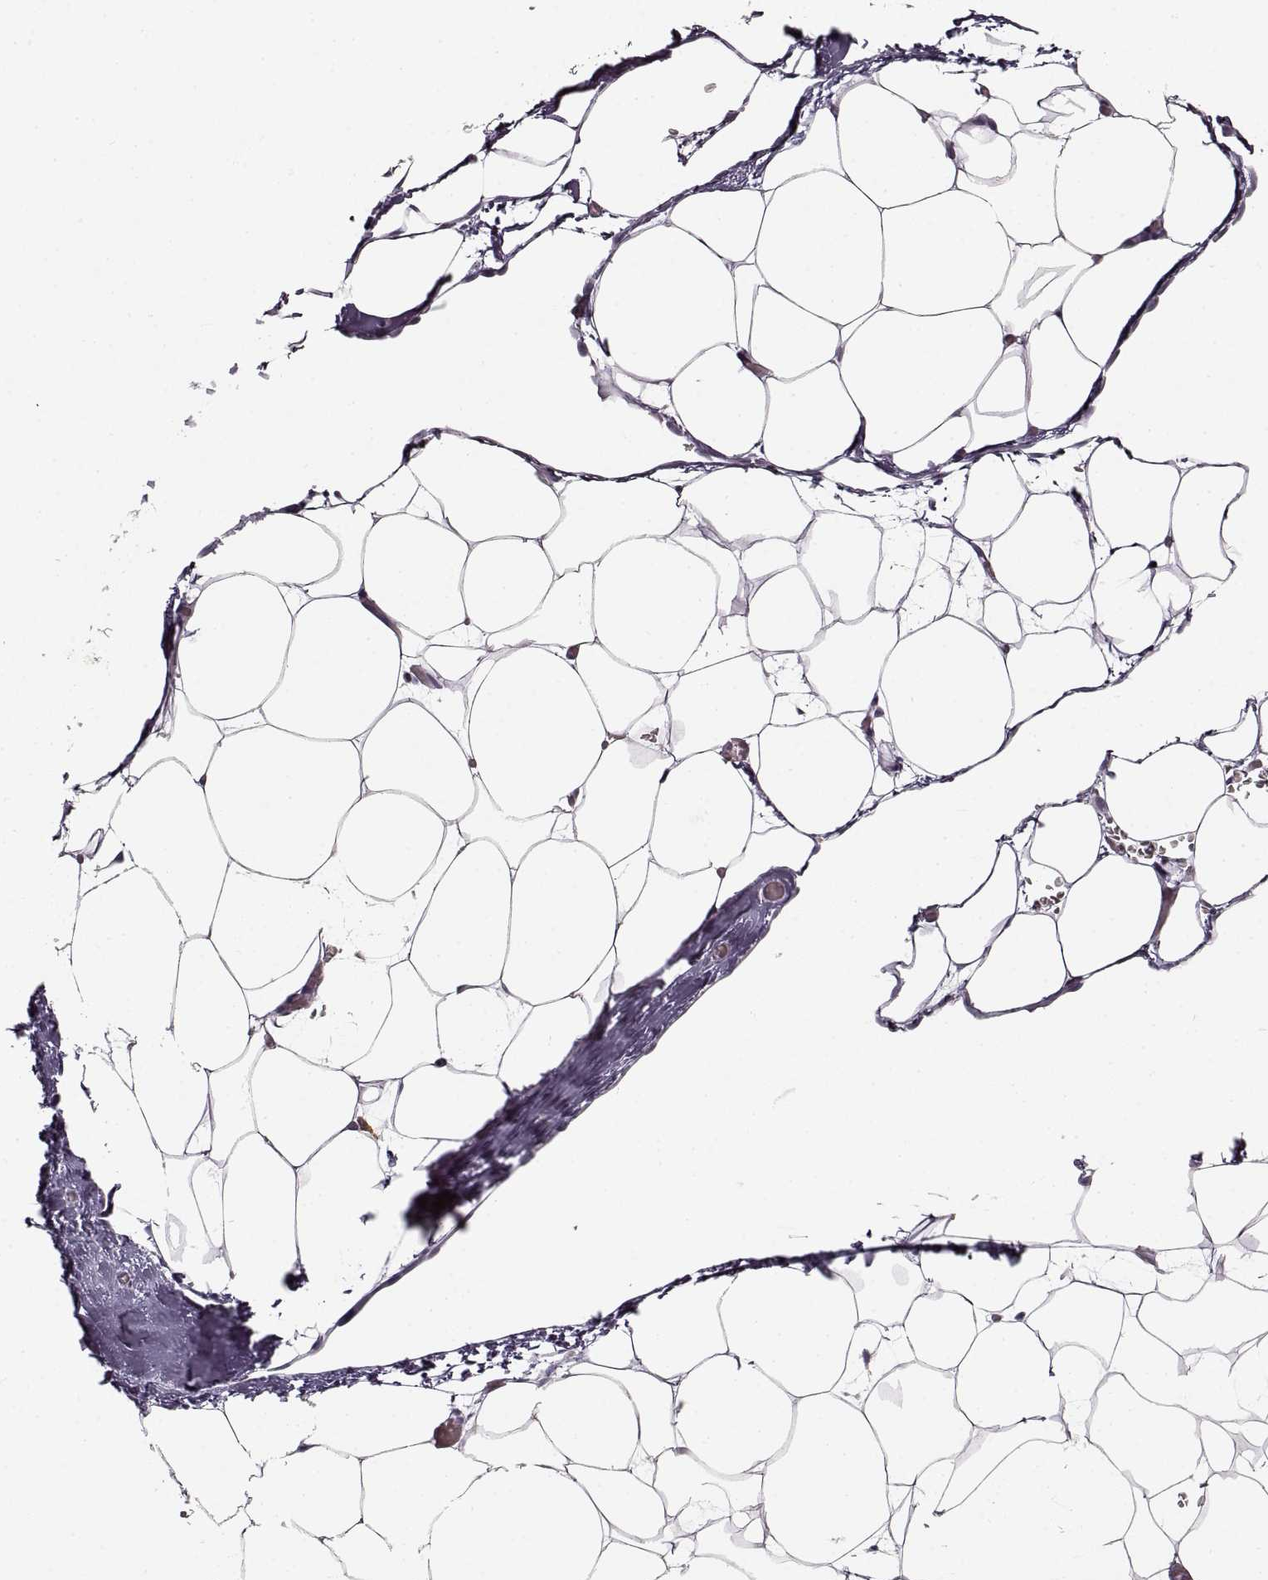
{"staining": {"intensity": "negative", "quantity": "none", "location": "none"}, "tissue": "adipose tissue", "cell_type": "Adipocytes", "image_type": "normal", "snomed": [{"axis": "morphology", "description": "Normal tissue, NOS"}, {"axis": "topography", "description": "Adipose tissue"}], "caption": "DAB (3,3'-diaminobenzidine) immunohistochemical staining of unremarkable adipose tissue displays no significant staining in adipocytes.", "gene": "CNTN1", "patient": {"sex": "male", "age": 57}}